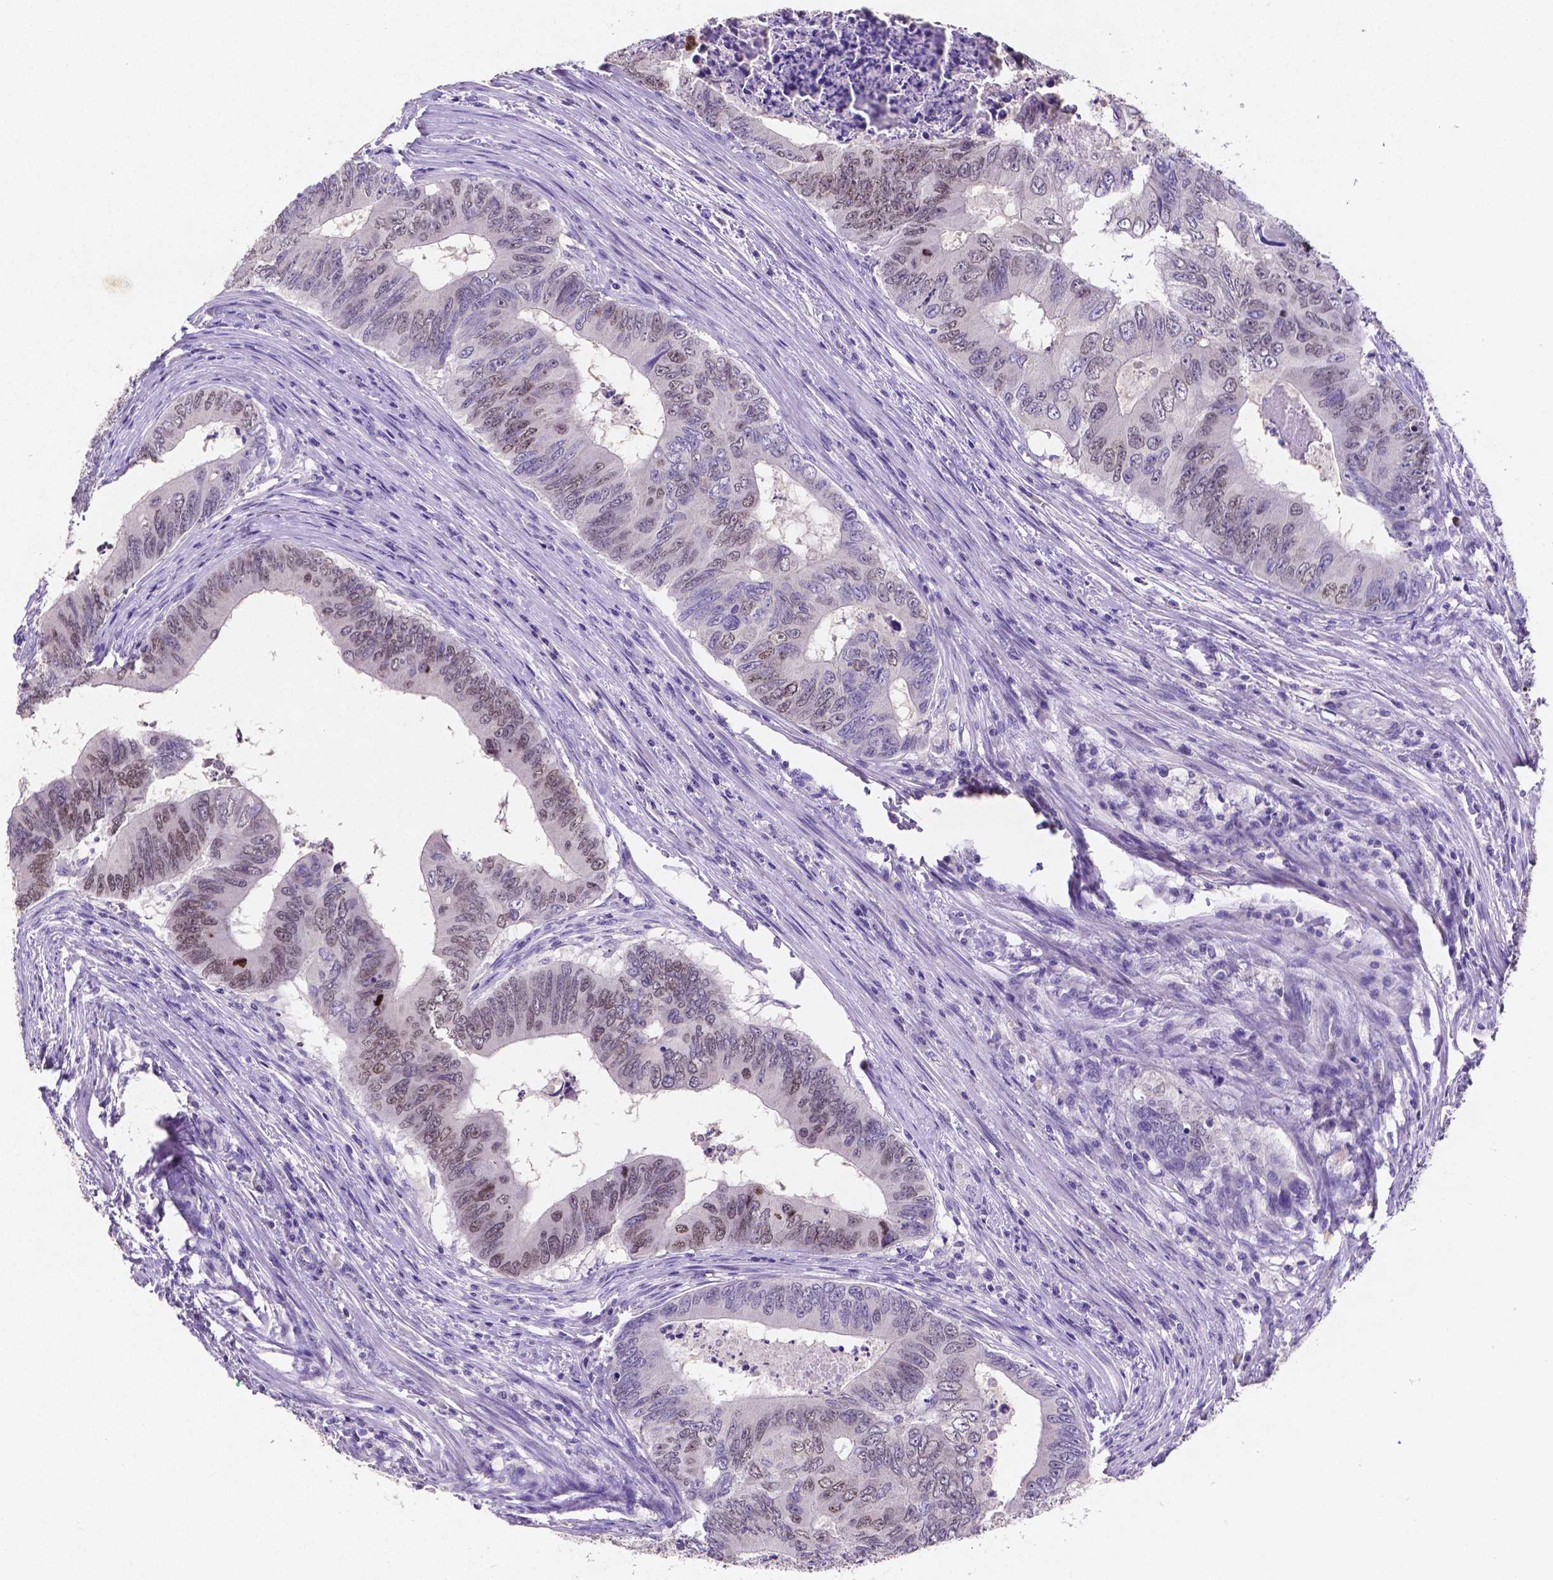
{"staining": {"intensity": "weak", "quantity": "25%-75%", "location": "nuclear"}, "tissue": "colorectal cancer", "cell_type": "Tumor cells", "image_type": "cancer", "snomed": [{"axis": "morphology", "description": "Adenocarcinoma, NOS"}, {"axis": "topography", "description": "Colon"}], "caption": "Immunohistochemical staining of colorectal cancer (adenocarcinoma) displays low levels of weak nuclear protein positivity in about 25%-75% of tumor cells.", "gene": "SATB2", "patient": {"sex": "male", "age": 53}}